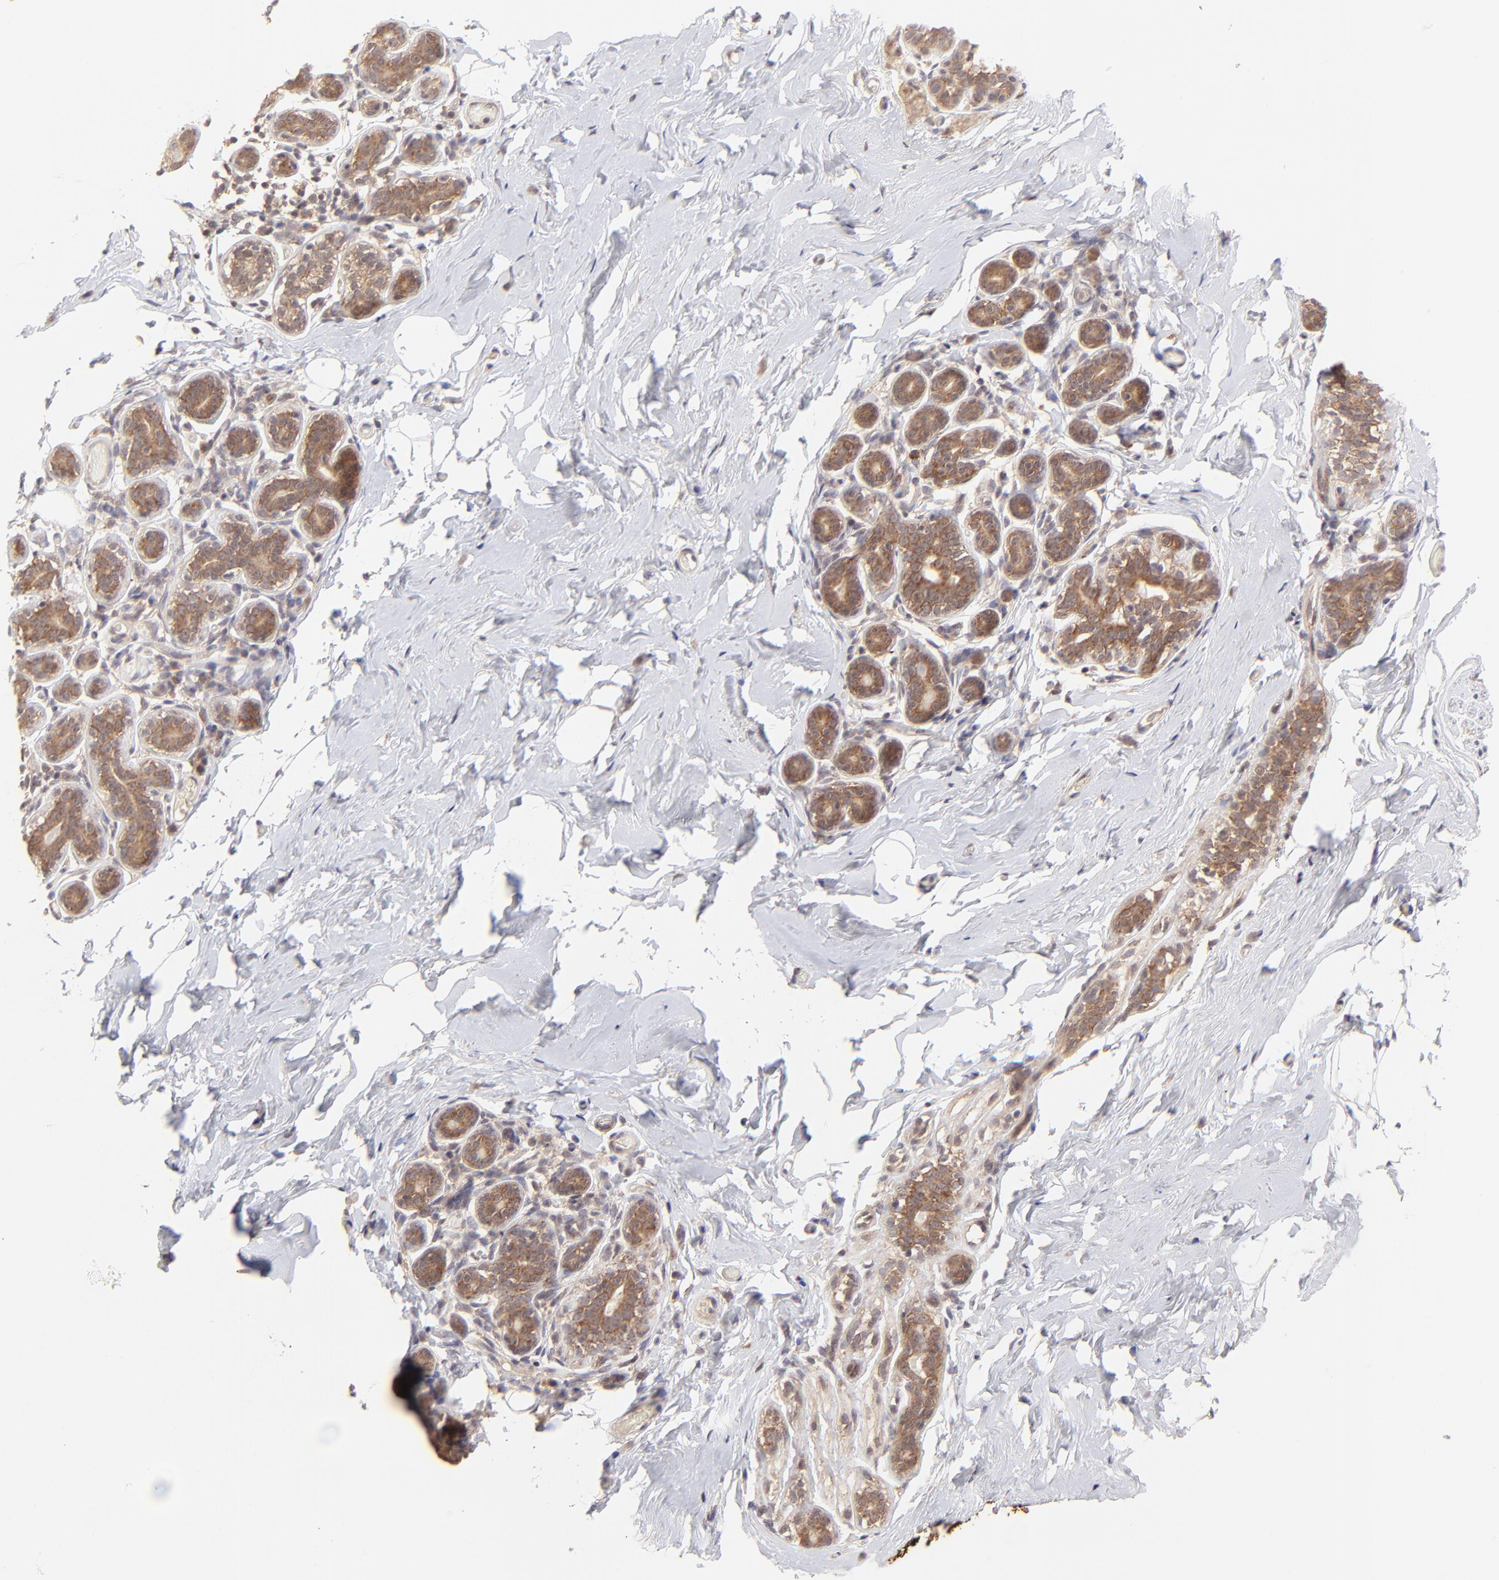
{"staining": {"intensity": "weak", "quantity": "25%-75%", "location": "cytoplasmic/membranous"}, "tissue": "breast", "cell_type": "Adipocytes", "image_type": "normal", "snomed": [{"axis": "morphology", "description": "Normal tissue, NOS"}, {"axis": "topography", "description": "Breast"}, {"axis": "topography", "description": "Soft tissue"}], "caption": "About 25%-75% of adipocytes in benign breast demonstrate weak cytoplasmic/membranous protein staining as visualized by brown immunohistochemical staining.", "gene": "TNRC6B", "patient": {"sex": "female", "age": 75}}